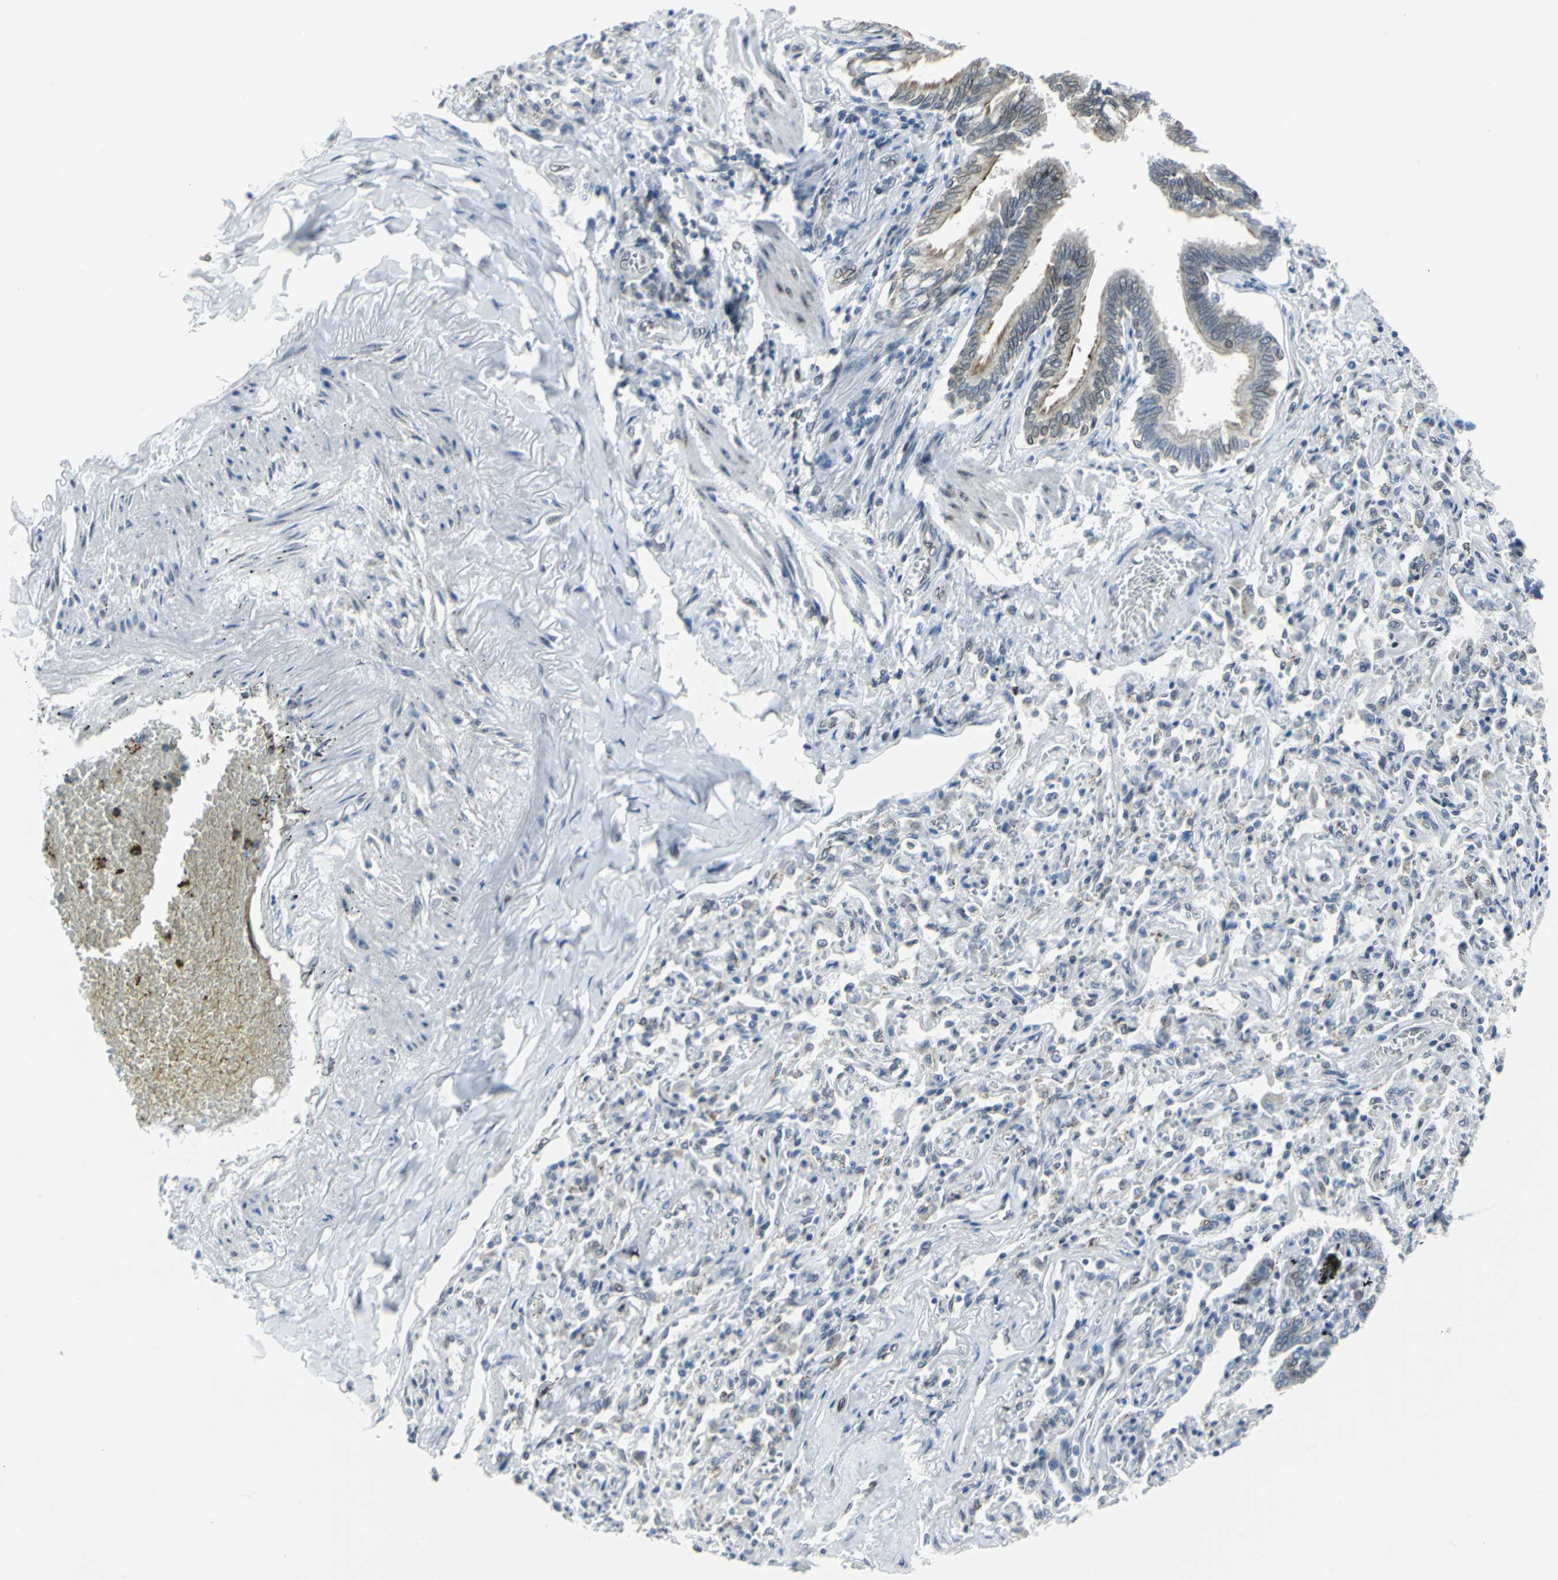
{"staining": {"intensity": "strong", "quantity": "25%-75%", "location": "cytoplasmic/membranous,nuclear"}, "tissue": "bronchus", "cell_type": "Respiratory epithelial cells", "image_type": "normal", "snomed": [{"axis": "morphology", "description": "Normal tissue, NOS"}, {"axis": "topography", "description": "Lung"}], "caption": "DAB (3,3'-diaminobenzidine) immunohistochemical staining of normal bronchus exhibits strong cytoplasmic/membranous,nuclear protein positivity in approximately 25%-75% of respiratory epithelial cells.", "gene": "SNUPN", "patient": {"sex": "male", "age": 64}}